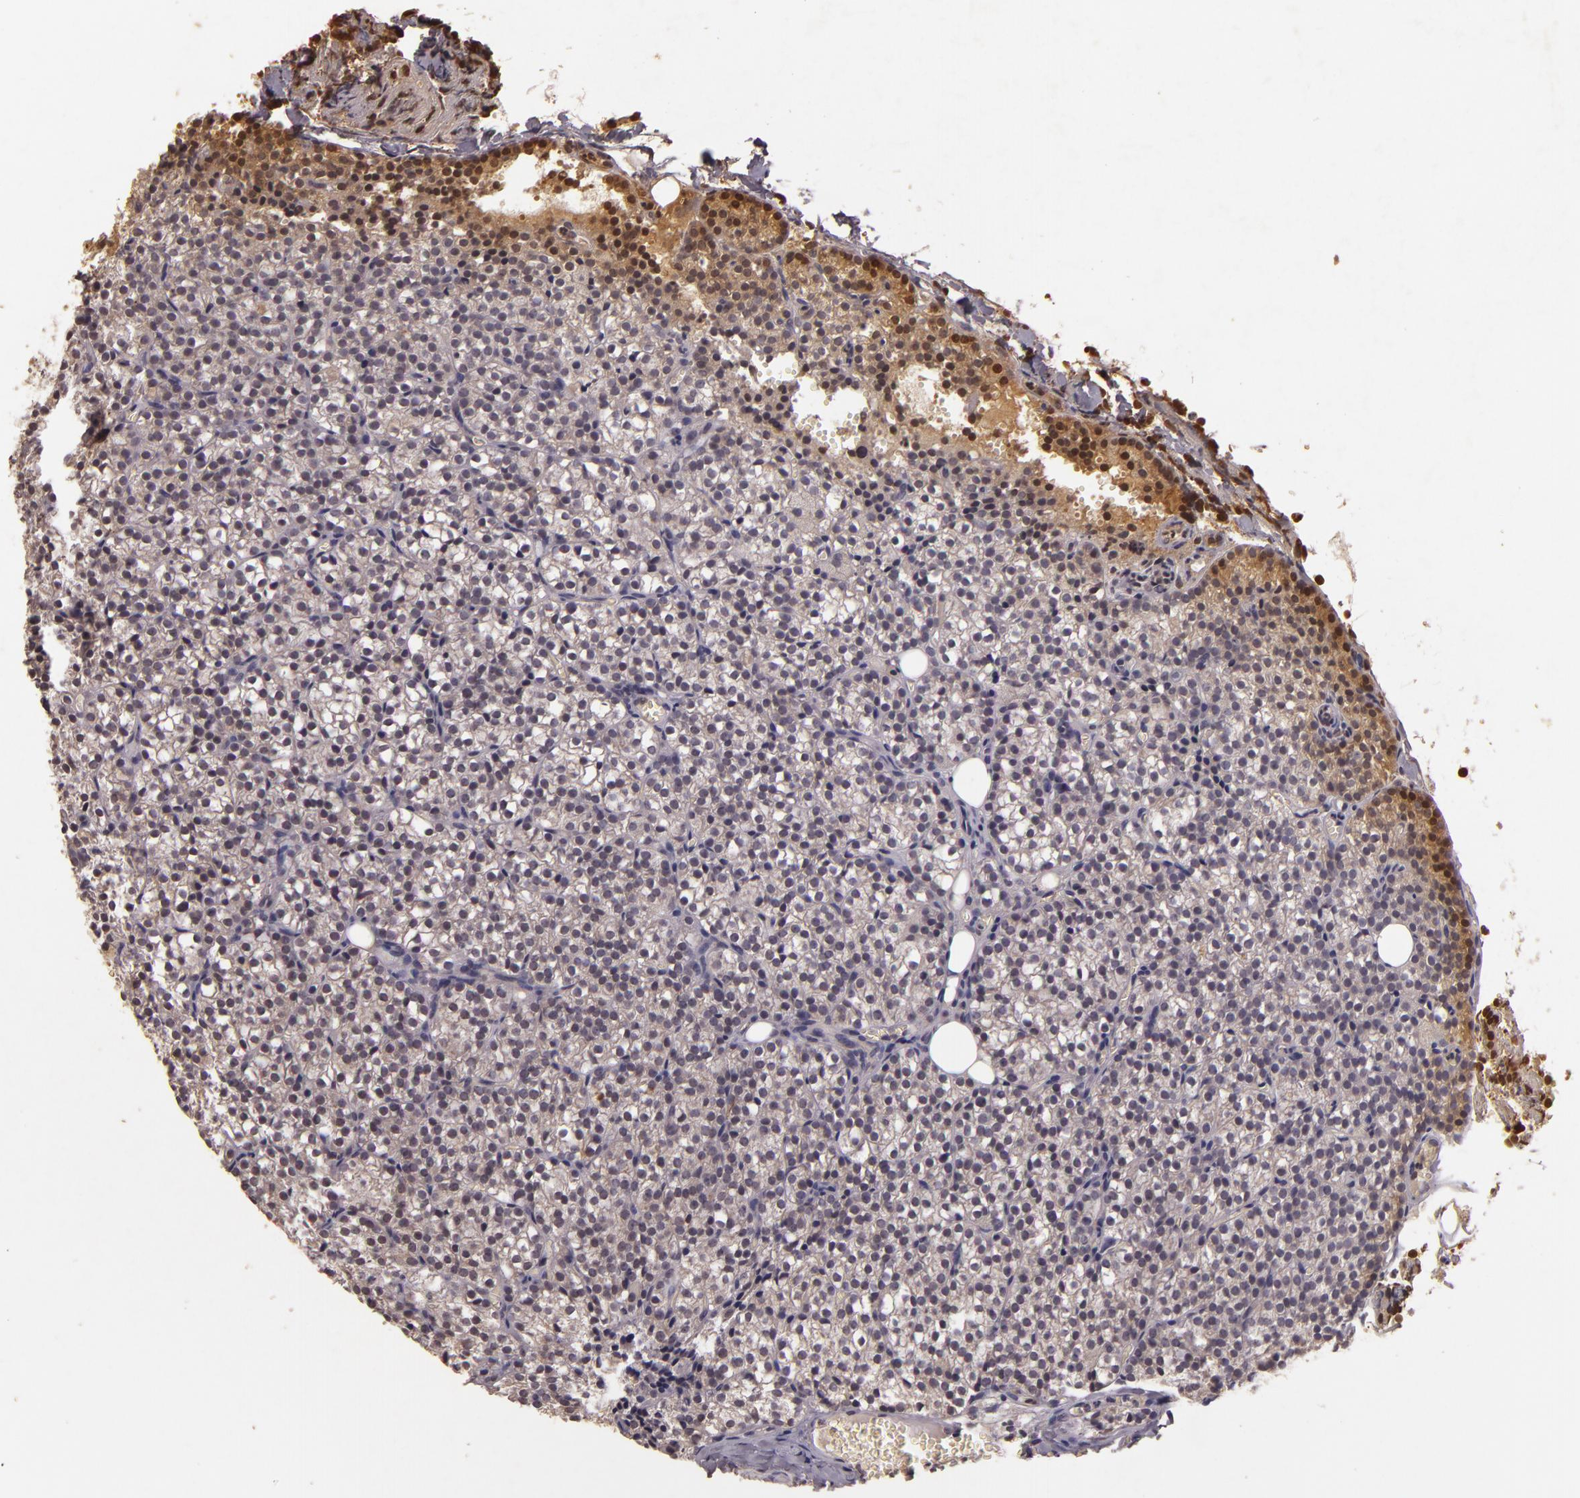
{"staining": {"intensity": "negative", "quantity": "none", "location": "none"}, "tissue": "parathyroid gland", "cell_type": "Glandular cells", "image_type": "normal", "snomed": [{"axis": "morphology", "description": "Normal tissue, NOS"}, {"axis": "topography", "description": "Parathyroid gland"}], "caption": "Protein analysis of benign parathyroid gland demonstrates no significant expression in glandular cells.", "gene": "TFF1", "patient": {"sex": "female", "age": 17}}